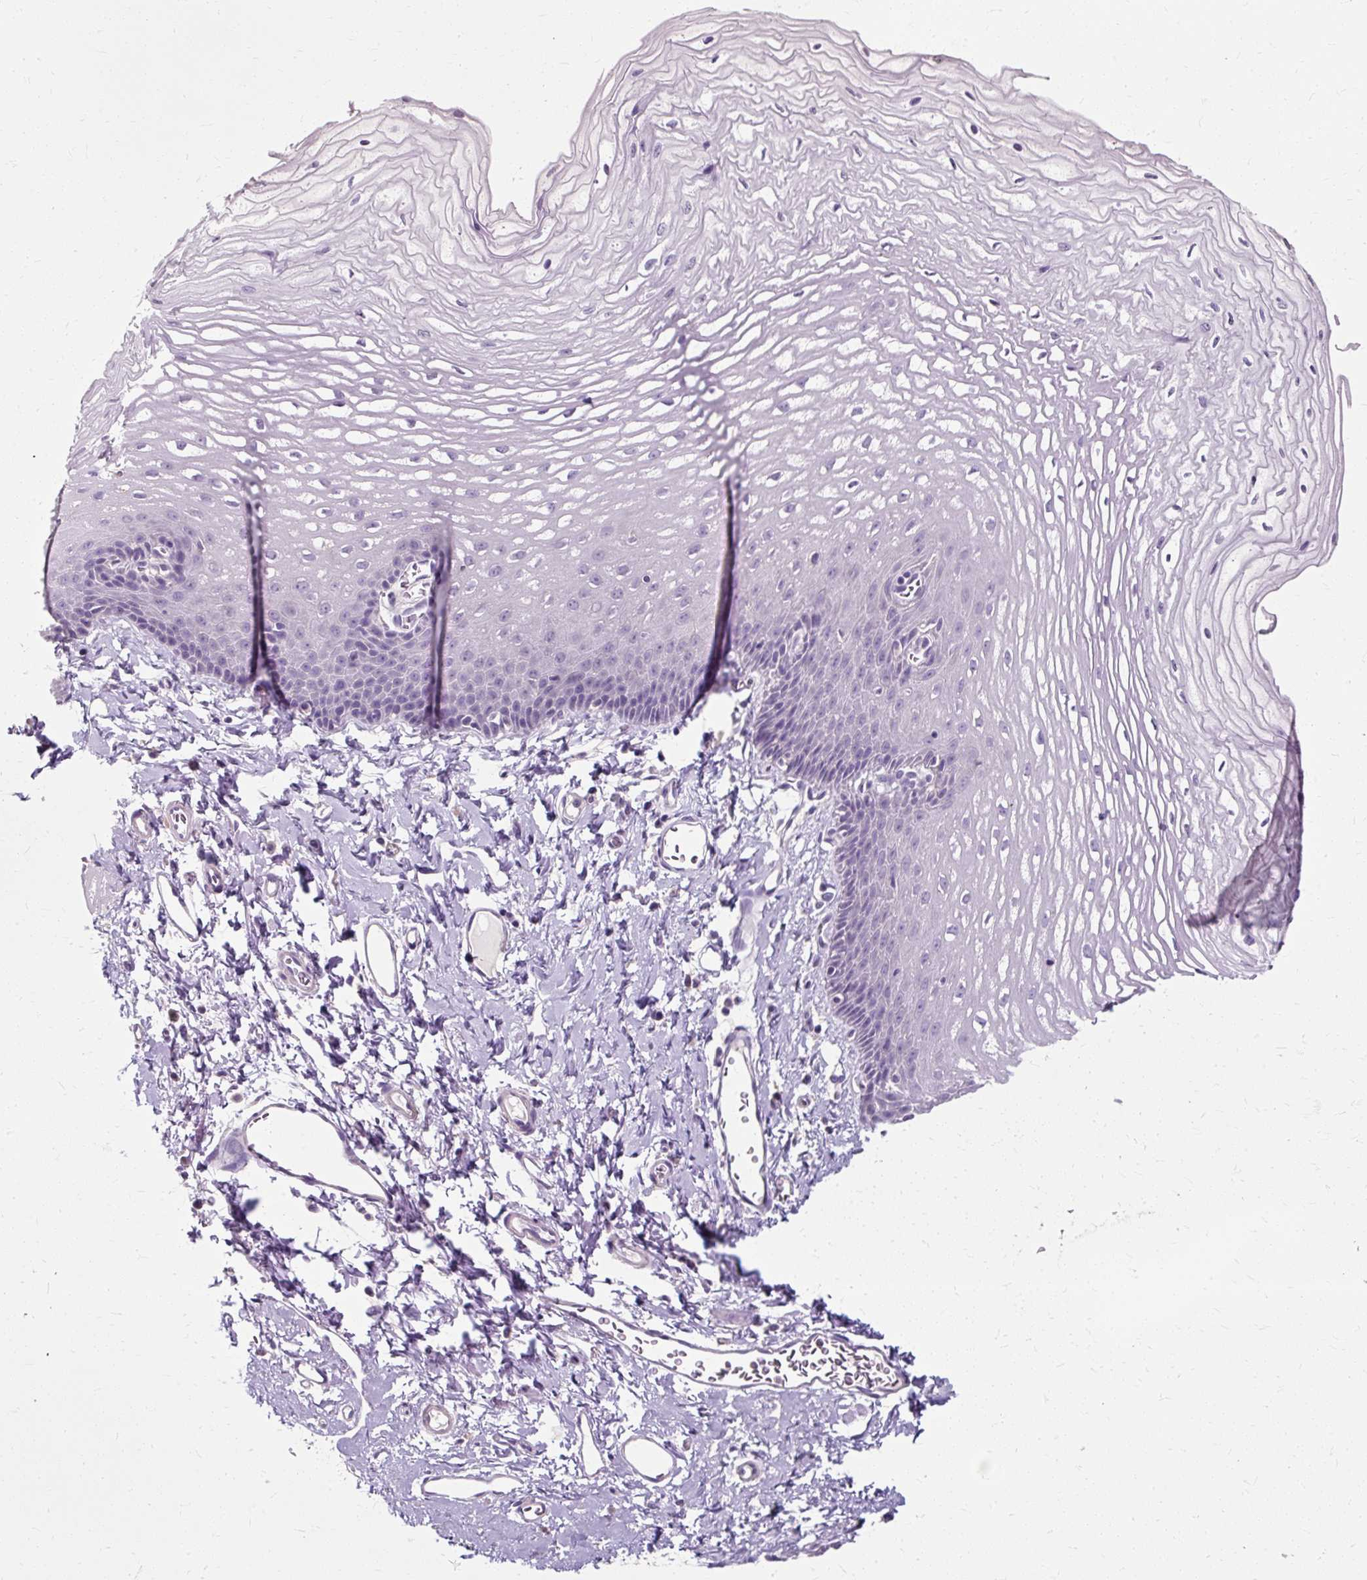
{"staining": {"intensity": "negative", "quantity": "none", "location": "none"}, "tissue": "esophagus", "cell_type": "Squamous epithelial cells", "image_type": "normal", "snomed": [{"axis": "morphology", "description": "Normal tissue, NOS"}, {"axis": "topography", "description": "Esophagus"}], "caption": "Image shows no protein positivity in squamous epithelial cells of normal esophagus.", "gene": "KLHL24", "patient": {"sex": "male", "age": 70}}